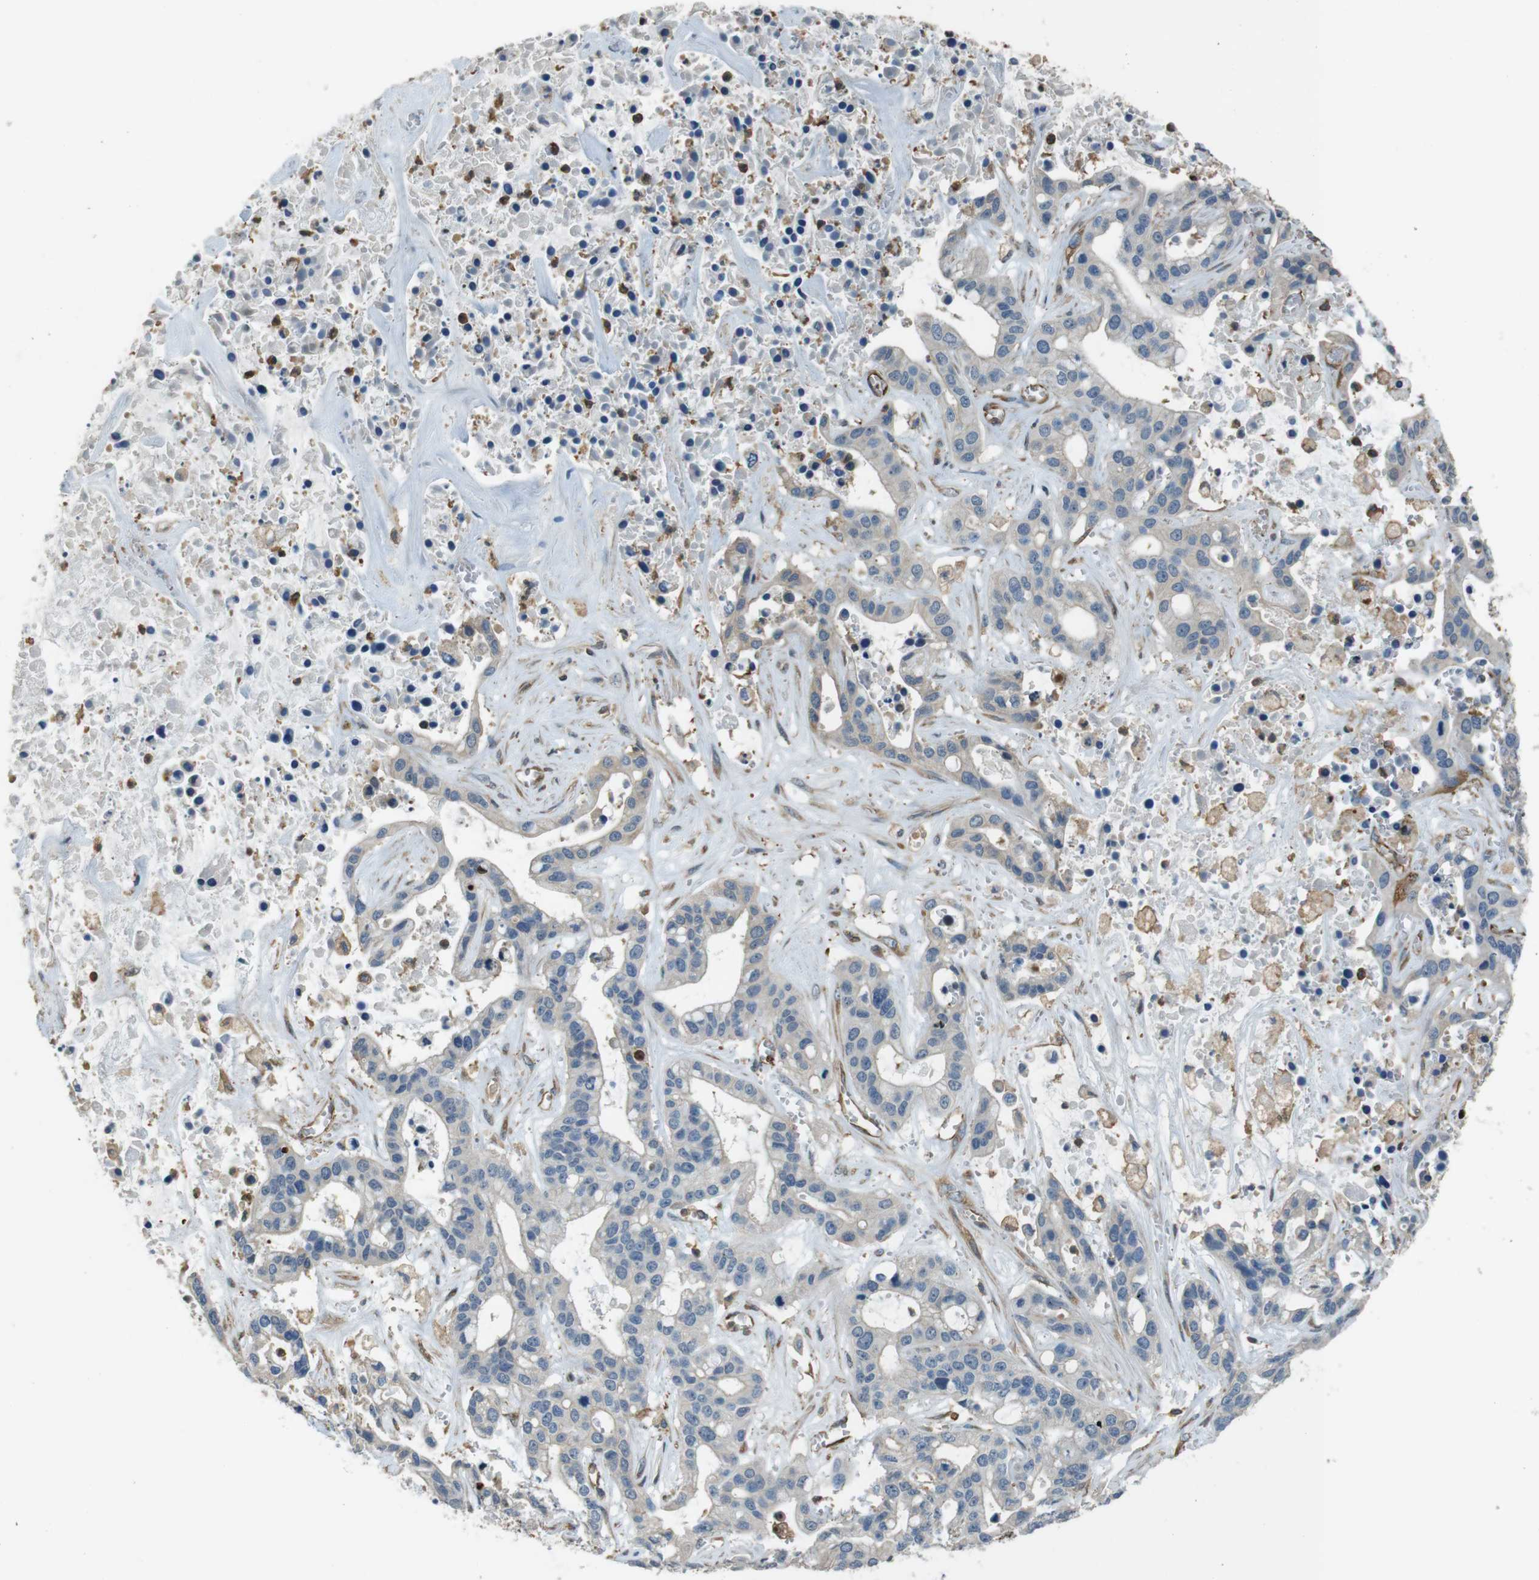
{"staining": {"intensity": "negative", "quantity": "none", "location": "none"}, "tissue": "liver cancer", "cell_type": "Tumor cells", "image_type": "cancer", "snomed": [{"axis": "morphology", "description": "Cholangiocarcinoma"}, {"axis": "topography", "description": "Liver"}], "caption": "A histopathology image of human liver cancer is negative for staining in tumor cells.", "gene": "FCAR", "patient": {"sex": "female", "age": 65}}